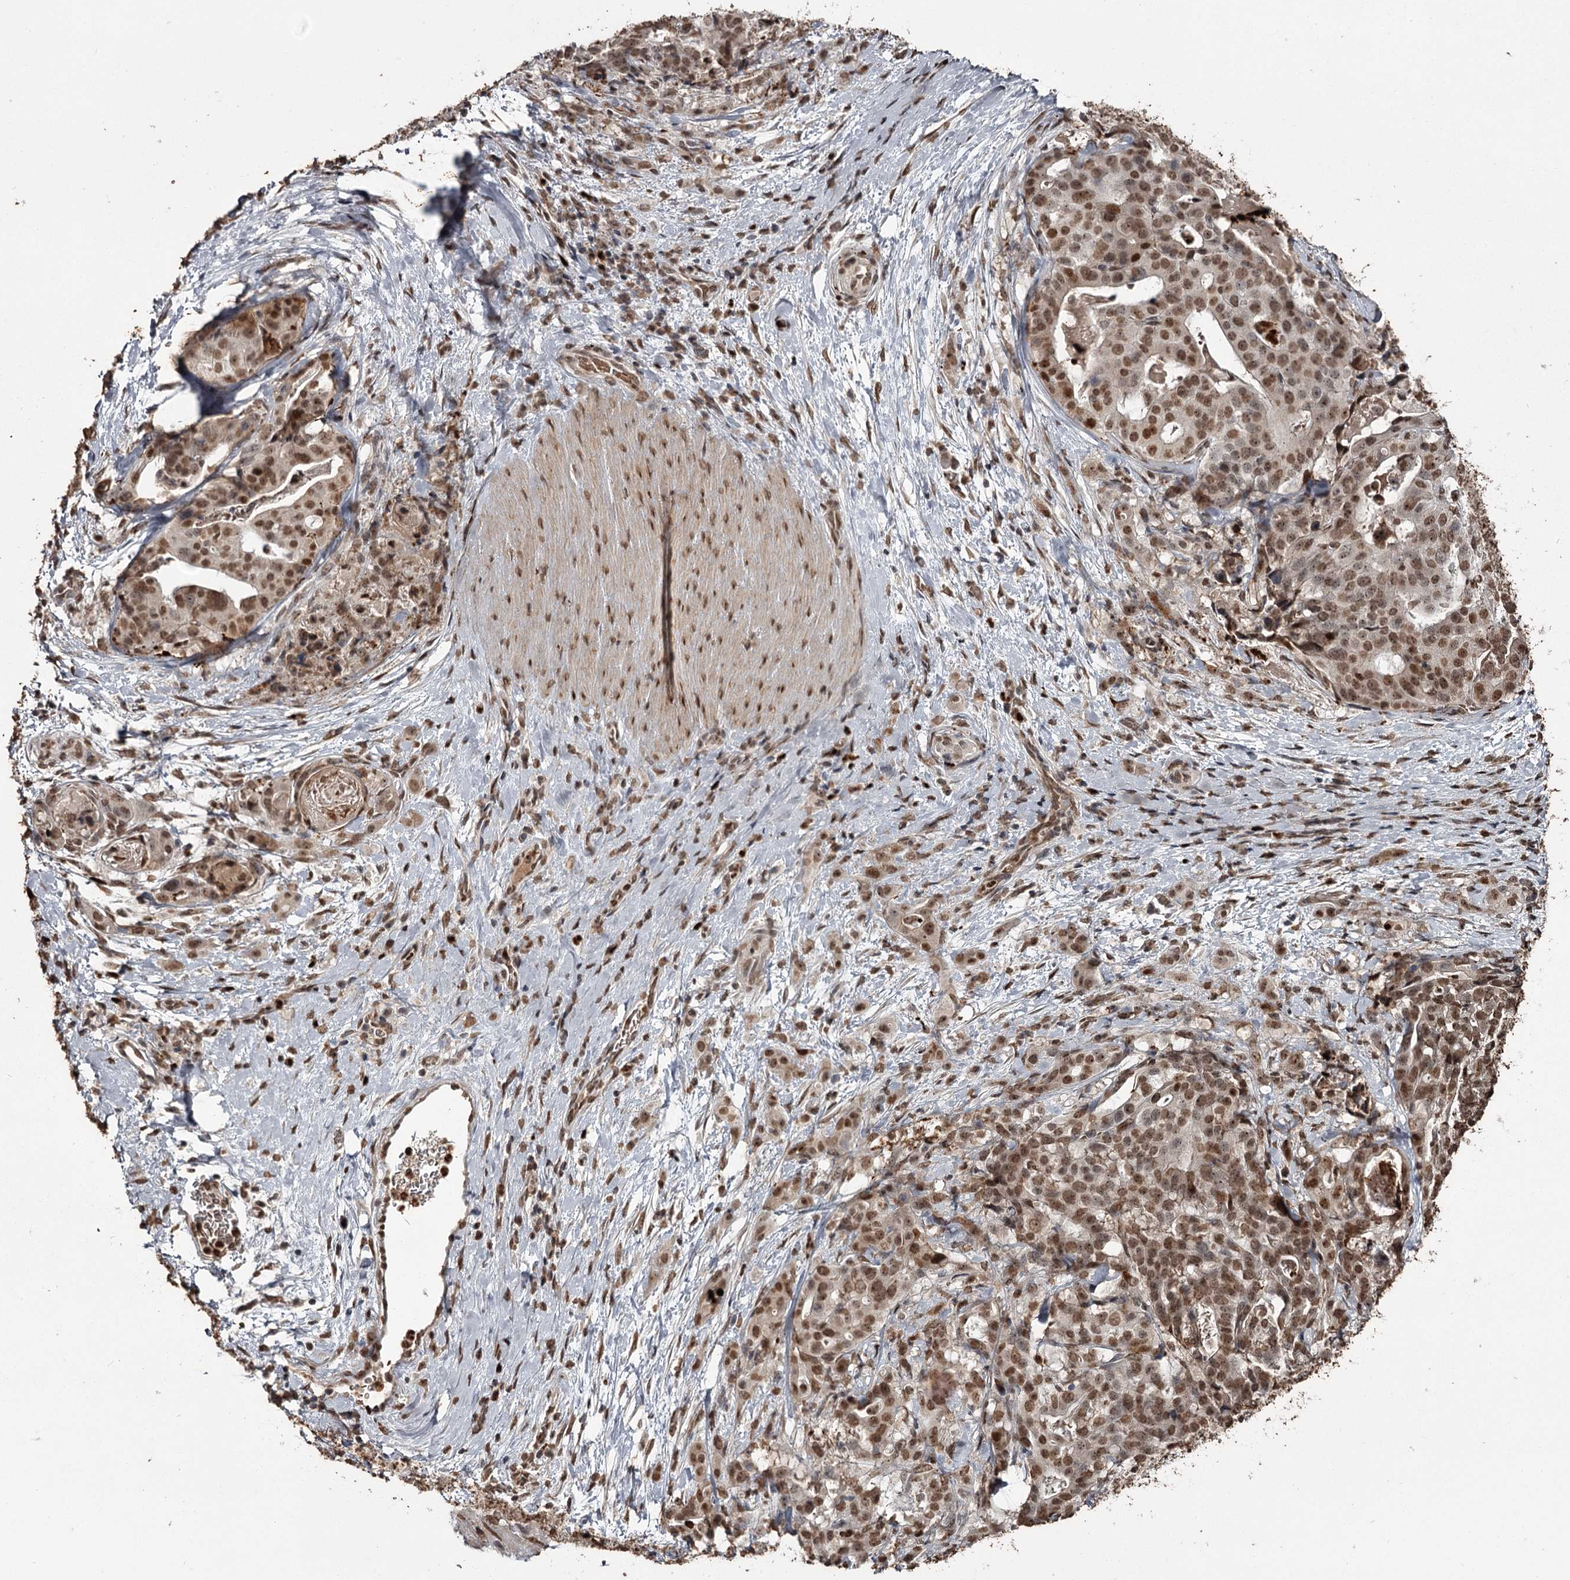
{"staining": {"intensity": "moderate", "quantity": ">75%", "location": "nuclear"}, "tissue": "stomach cancer", "cell_type": "Tumor cells", "image_type": "cancer", "snomed": [{"axis": "morphology", "description": "Adenocarcinoma, NOS"}, {"axis": "topography", "description": "Stomach"}], "caption": "Stomach cancer (adenocarcinoma) stained with immunohistochemistry (IHC) displays moderate nuclear expression in about >75% of tumor cells.", "gene": "THYN1", "patient": {"sex": "male", "age": 48}}